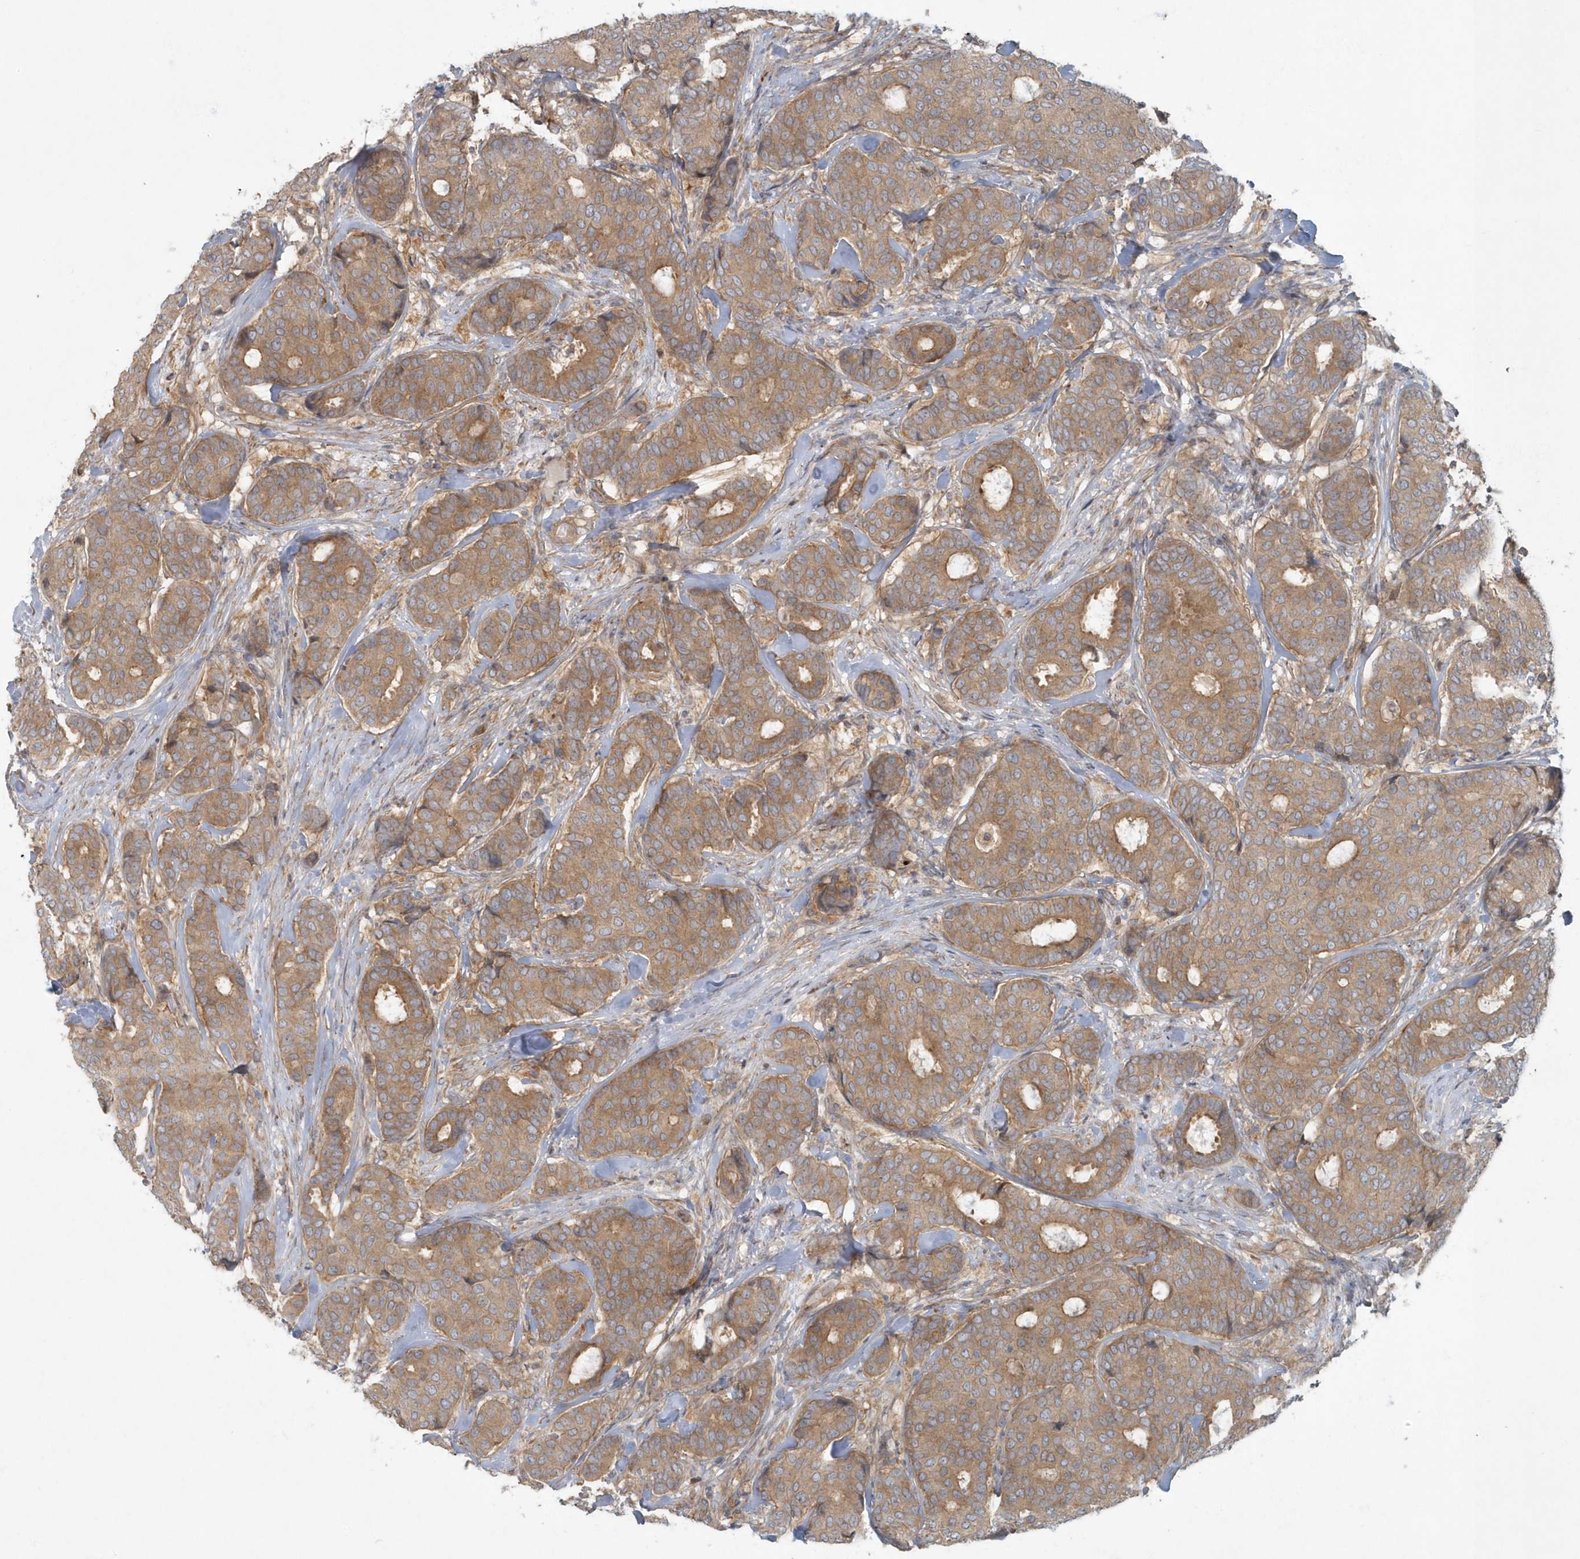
{"staining": {"intensity": "moderate", "quantity": ">75%", "location": "cytoplasmic/membranous"}, "tissue": "breast cancer", "cell_type": "Tumor cells", "image_type": "cancer", "snomed": [{"axis": "morphology", "description": "Duct carcinoma"}, {"axis": "topography", "description": "Breast"}], "caption": "Protein staining of breast intraductal carcinoma tissue exhibits moderate cytoplasmic/membranous expression in about >75% of tumor cells.", "gene": "ARHGEF38", "patient": {"sex": "female", "age": 75}}